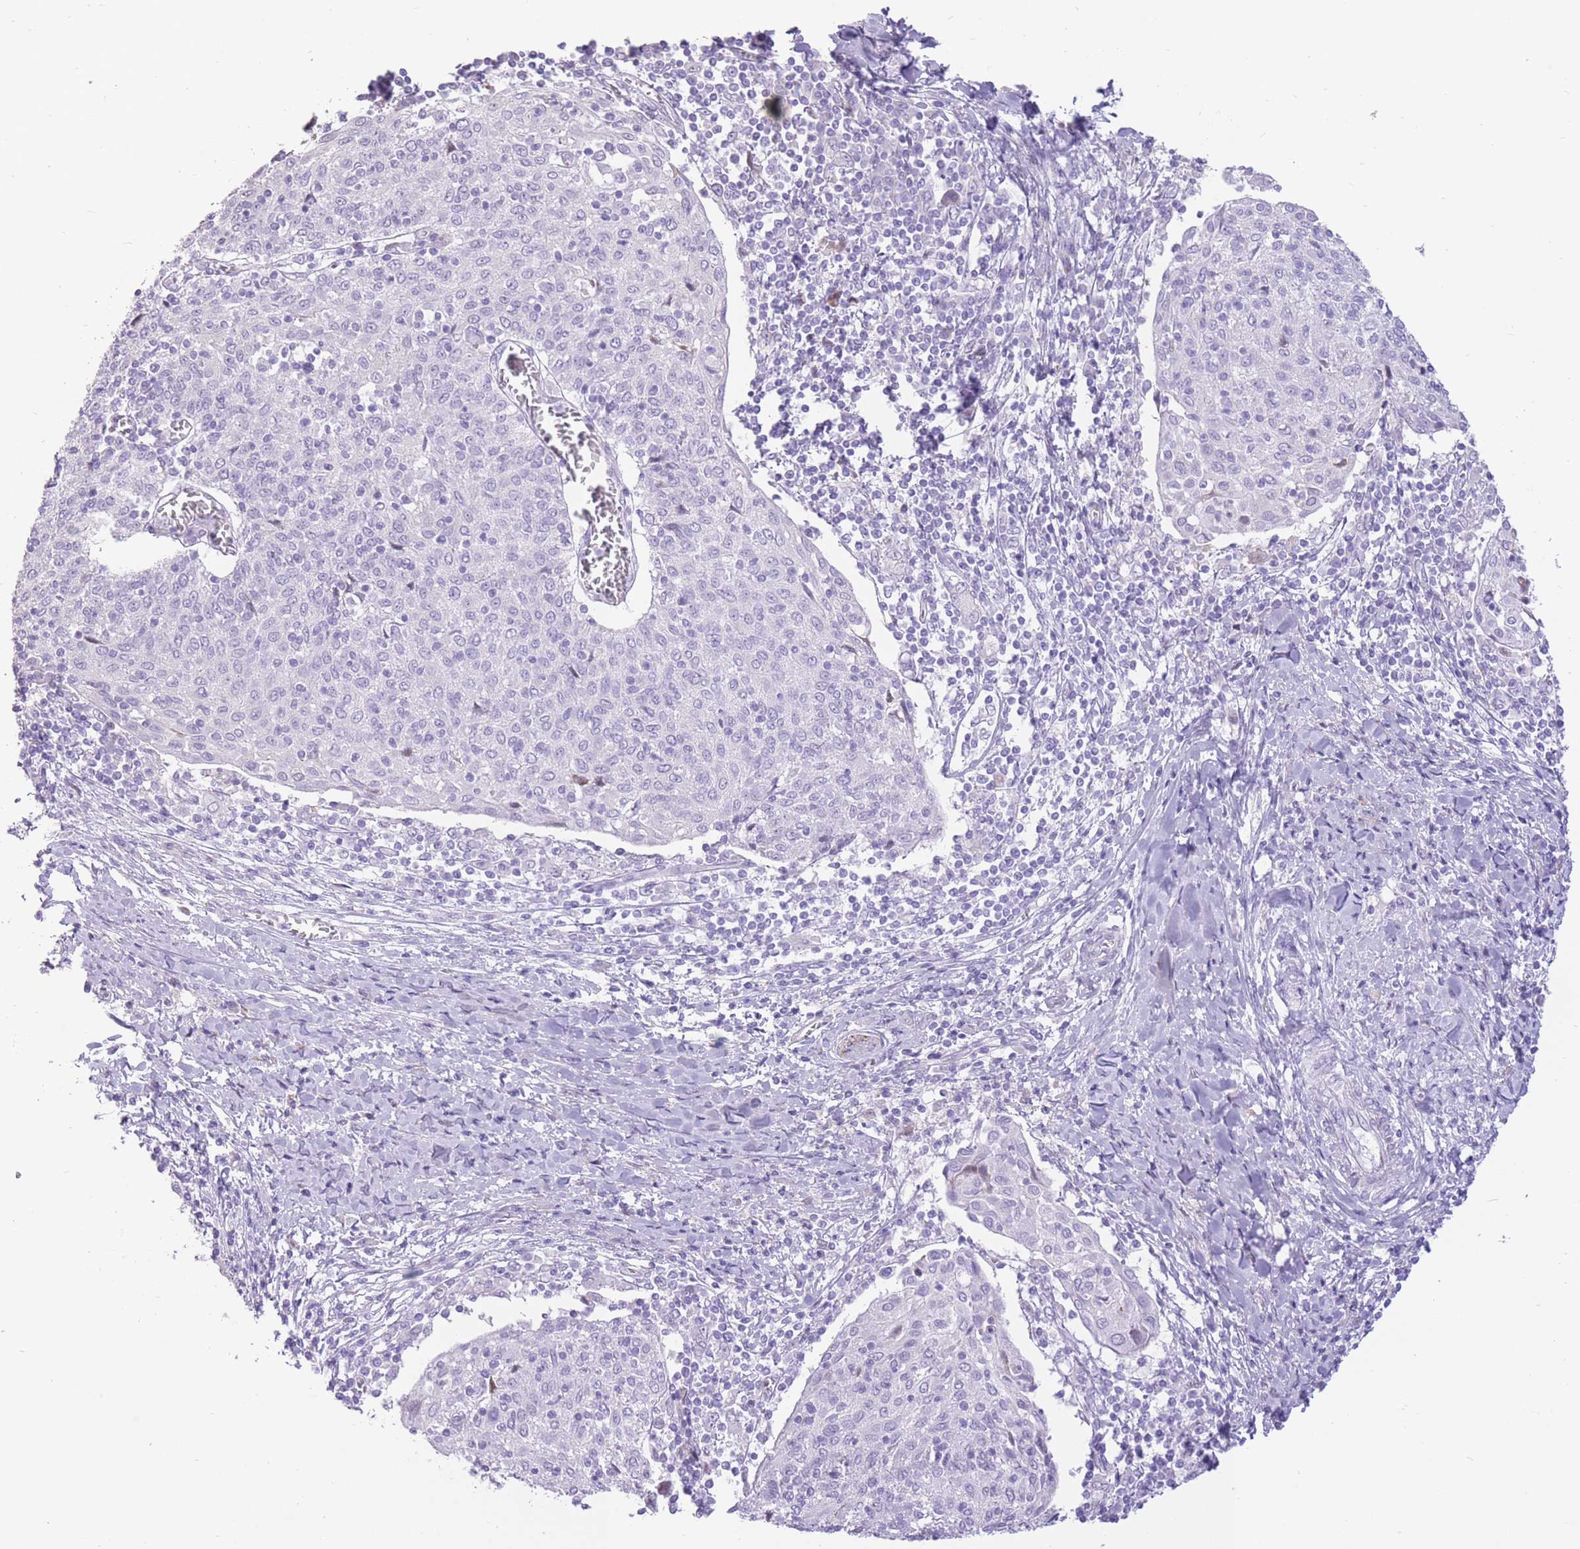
{"staining": {"intensity": "negative", "quantity": "none", "location": "none"}, "tissue": "cervical cancer", "cell_type": "Tumor cells", "image_type": "cancer", "snomed": [{"axis": "morphology", "description": "Squamous cell carcinoma, NOS"}, {"axis": "topography", "description": "Cervix"}], "caption": "Immunohistochemistry of cervical cancer displays no expression in tumor cells.", "gene": "WDR70", "patient": {"sex": "female", "age": 52}}